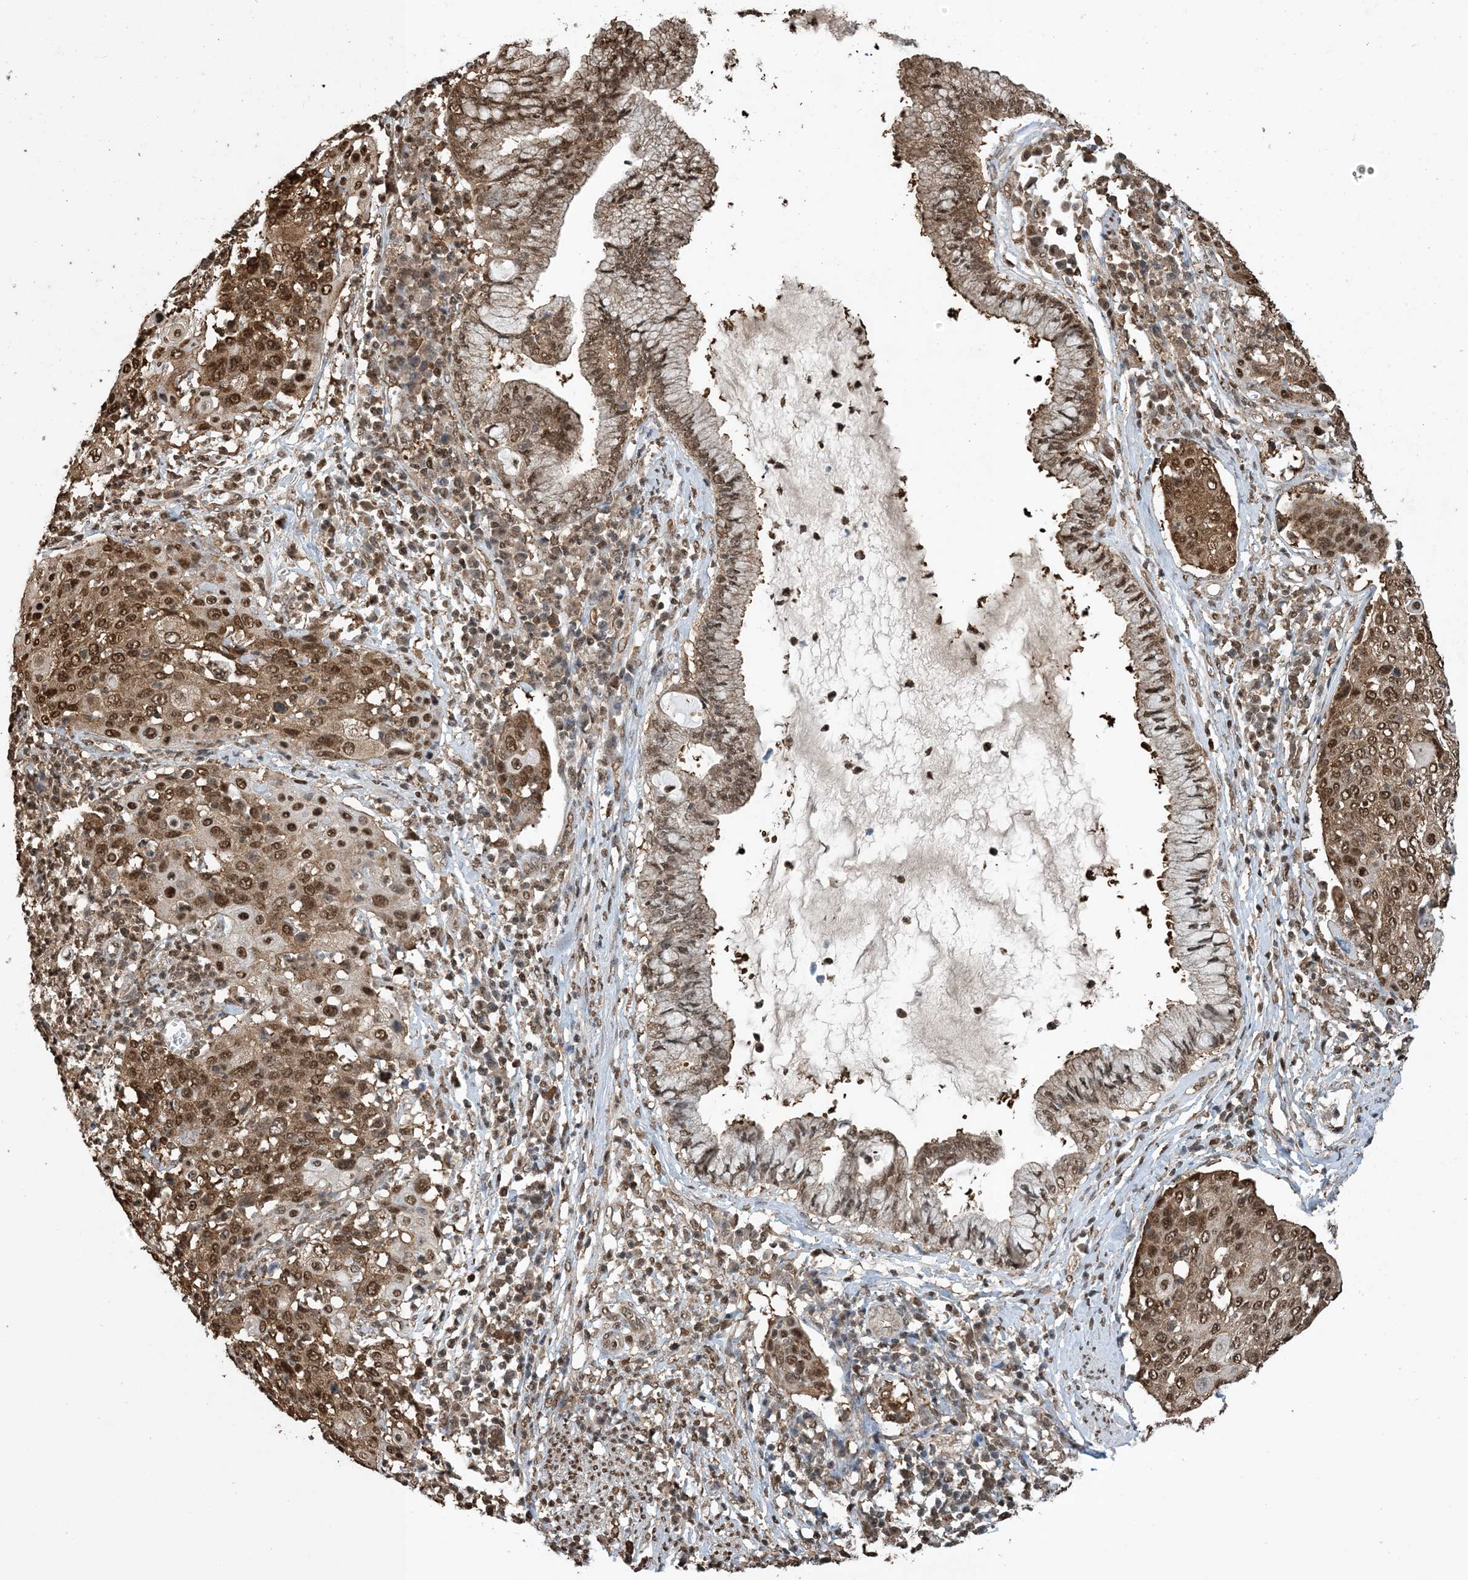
{"staining": {"intensity": "strong", "quantity": ">75%", "location": "cytoplasmic/membranous,nuclear"}, "tissue": "cervical cancer", "cell_type": "Tumor cells", "image_type": "cancer", "snomed": [{"axis": "morphology", "description": "Squamous cell carcinoma, NOS"}, {"axis": "topography", "description": "Cervix"}], "caption": "Immunohistochemistry (IHC) (DAB (3,3'-diaminobenzidine)) staining of cervical cancer (squamous cell carcinoma) shows strong cytoplasmic/membranous and nuclear protein positivity in about >75% of tumor cells.", "gene": "HSPA1A", "patient": {"sex": "female", "age": 40}}